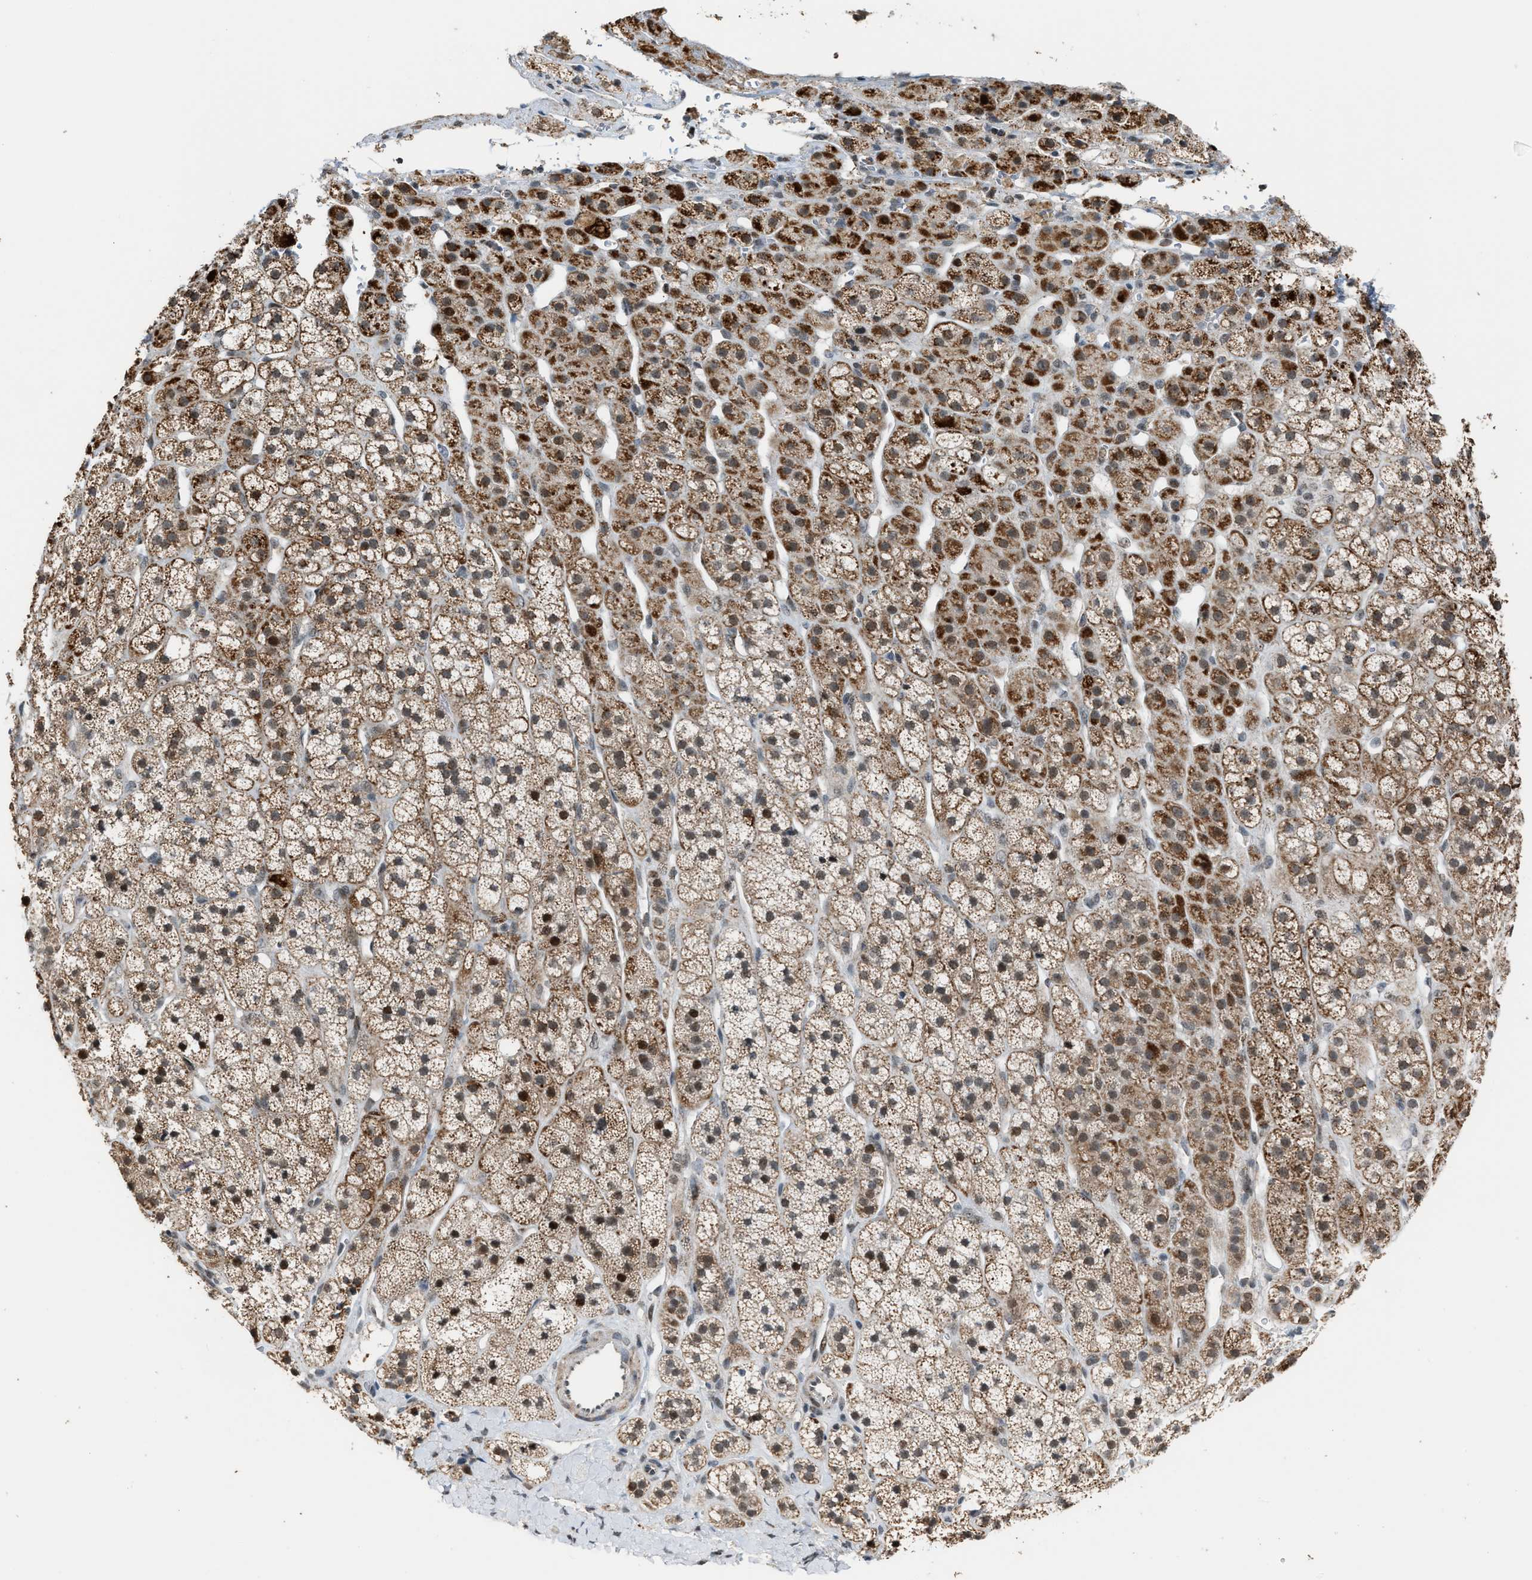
{"staining": {"intensity": "strong", "quantity": ">75%", "location": "cytoplasmic/membranous"}, "tissue": "adrenal gland", "cell_type": "Glandular cells", "image_type": "normal", "snomed": [{"axis": "morphology", "description": "Normal tissue, NOS"}, {"axis": "topography", "description": "Adrenal gland"}], "caption": "Immunohistochemistry histopathology image of unremarkable adrenal gland: adrenal gland stained using IHC exhibits high levels of strong protein expression localized specifically in the cytoplasmic/membranous of glandular cells, appearing as a cytoplasmic/membranous brown color.", "gene": "CHN2", "patient": {"sex": "male", "age": 56}}